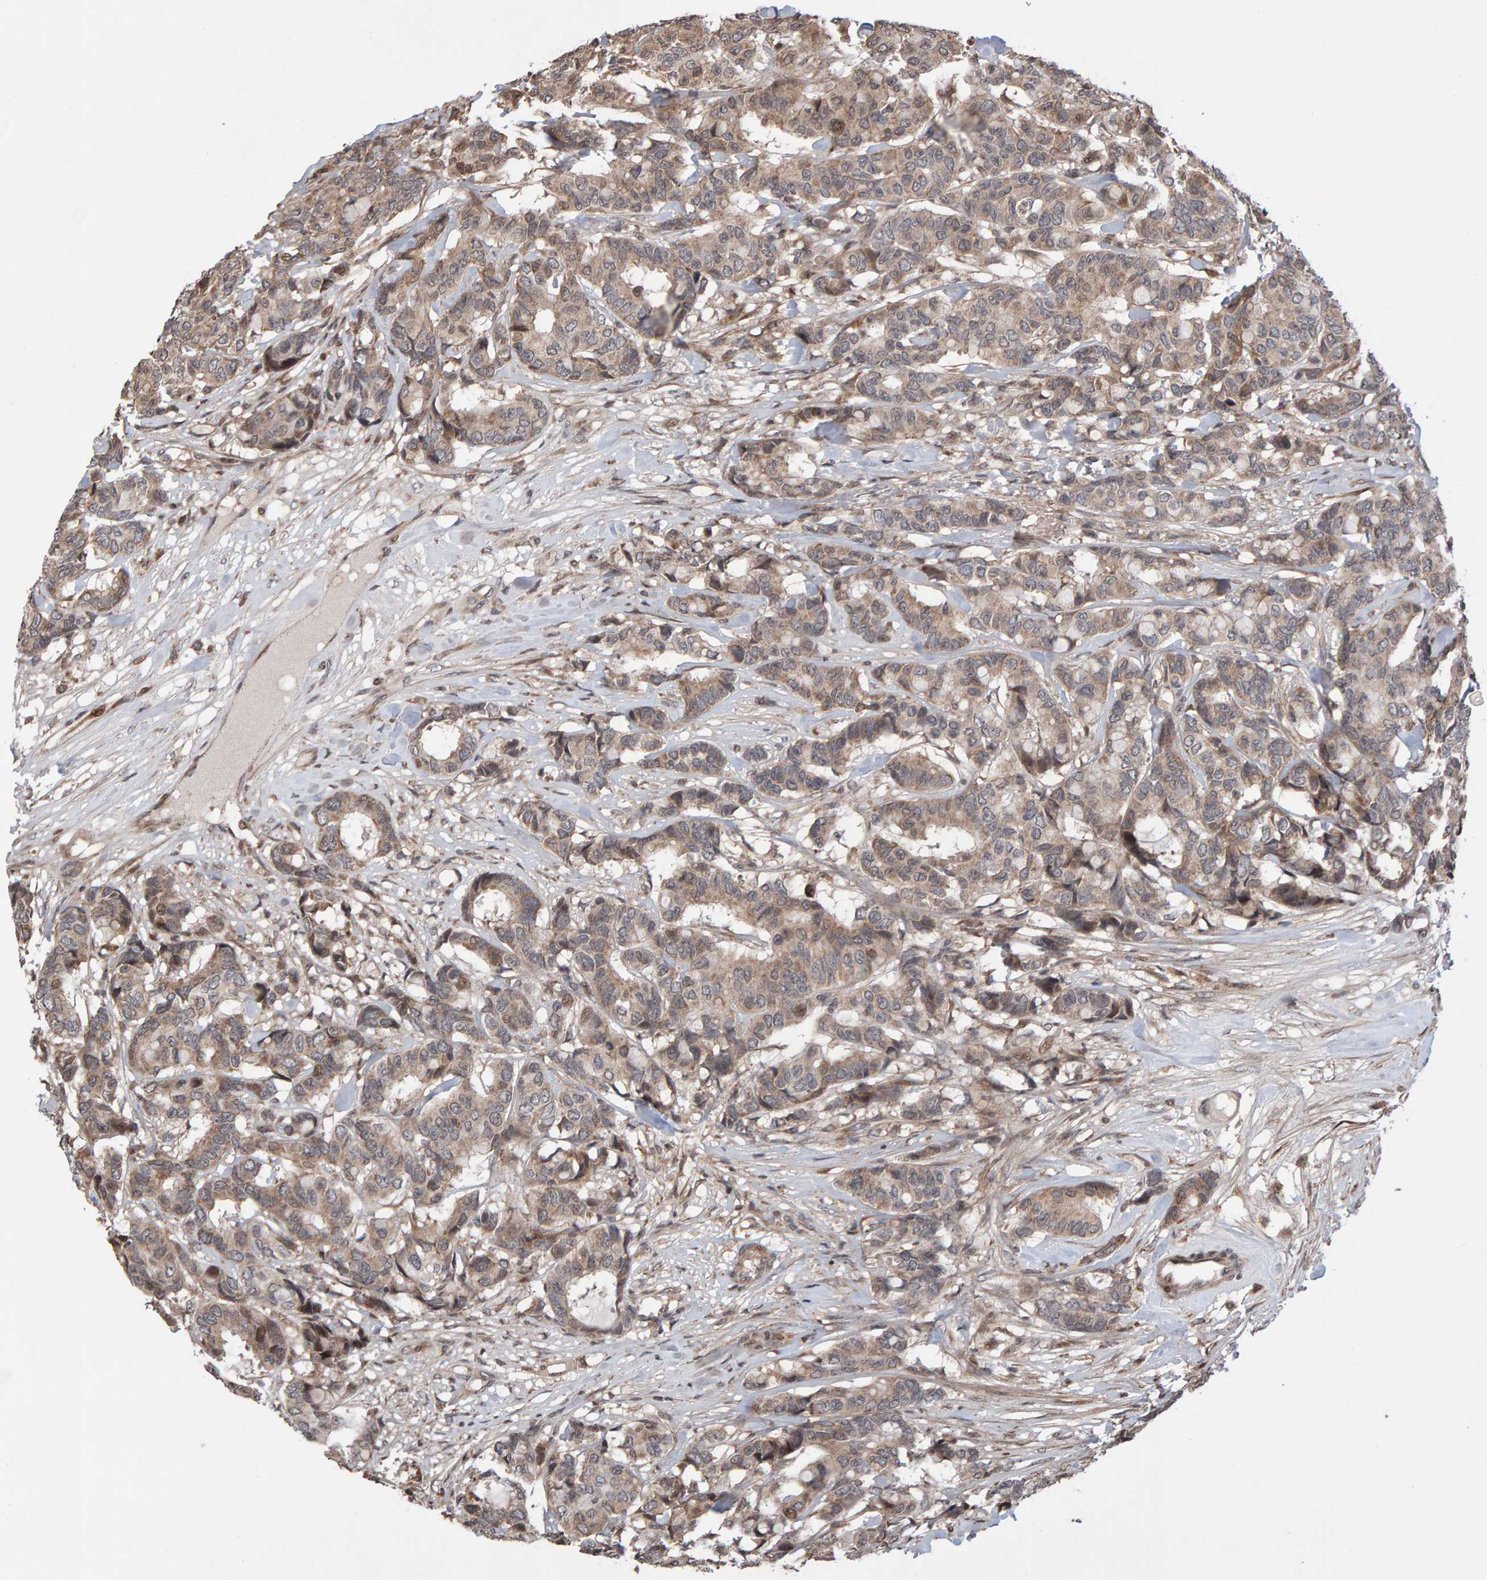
{"staining": {"intensity": "weak", "quantity": ">75%", "location": "cytoplasmic/membranous"}, "tissue": "breast cancer", "cell_type": "Tumor cells", "image_type": "cancer", "snomed": [{"axis": "morphology", "description": "Duct carcinoma"}, {"axis": "topography", "description": "Breast"}], "caption": "Tumor cells exhibit weak cytoplasmic/membranous staining in approximately >75% of cells in breast cancer. (brown staining indicates protein expression, while blue staining denotes nuclei).", "gene": "PECR", "patient": {"sex": "female", "age": 87}}